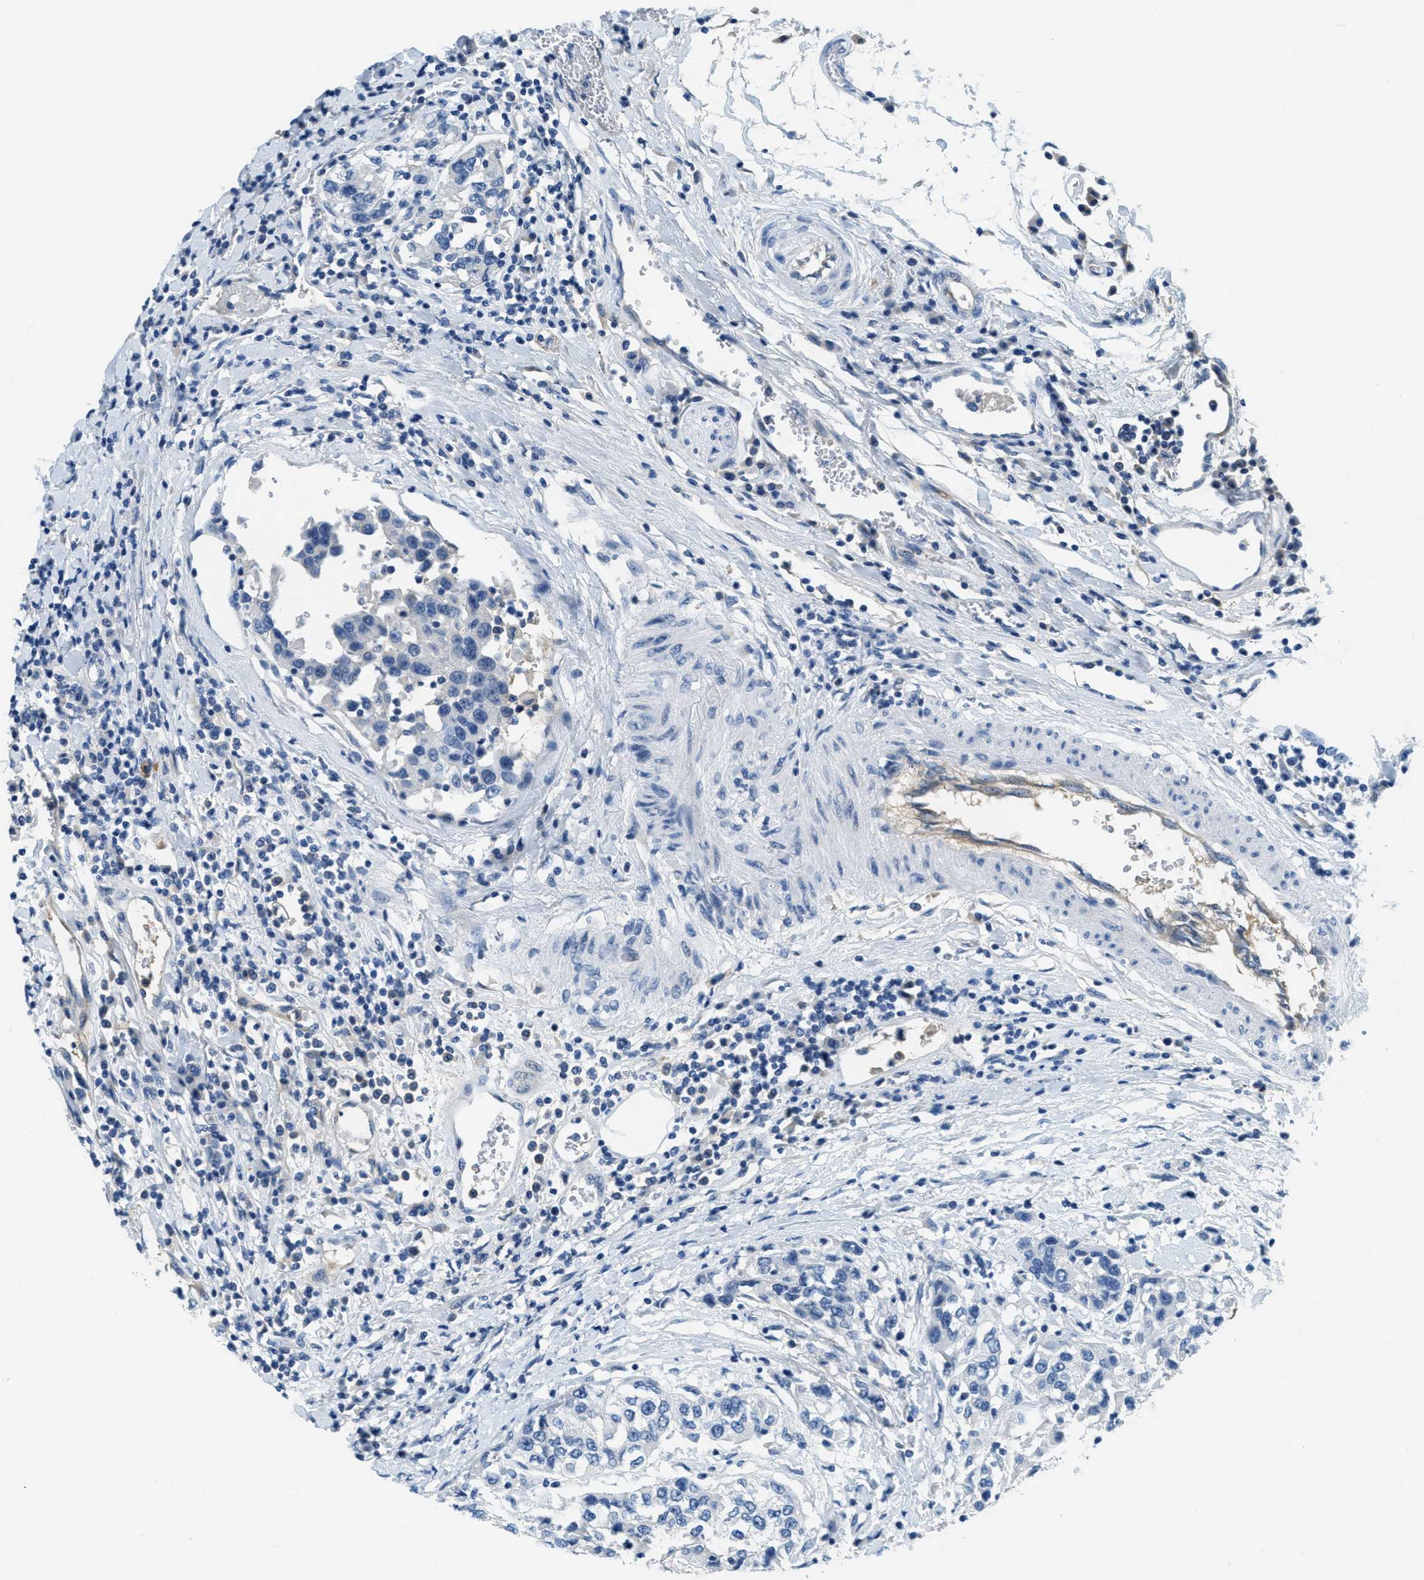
{"staining": {"intensity": "negative", "quantity": "none", "location": "none"}, "tissue": "urothelial cancer", "cell_type": "Tumor cells", "image_type": "cancer", "snomed": [{"axis": "morphology", "description": "Urothelial carcinoma, High grade"}, {"axis": "topography", "description": "Urinary bladder"}], "caption": "An image of human urothelial cancer is negative for staining in tumor cells. The staining was performed using DAB (3,3'-diaminobenzidine) to visualize the protein expression in brown, while the nuclei were stained in blue with hematoxylin (Magnification: 20x).", "gene": "A2M", "patient": {"sex": "female", "age": 80}}